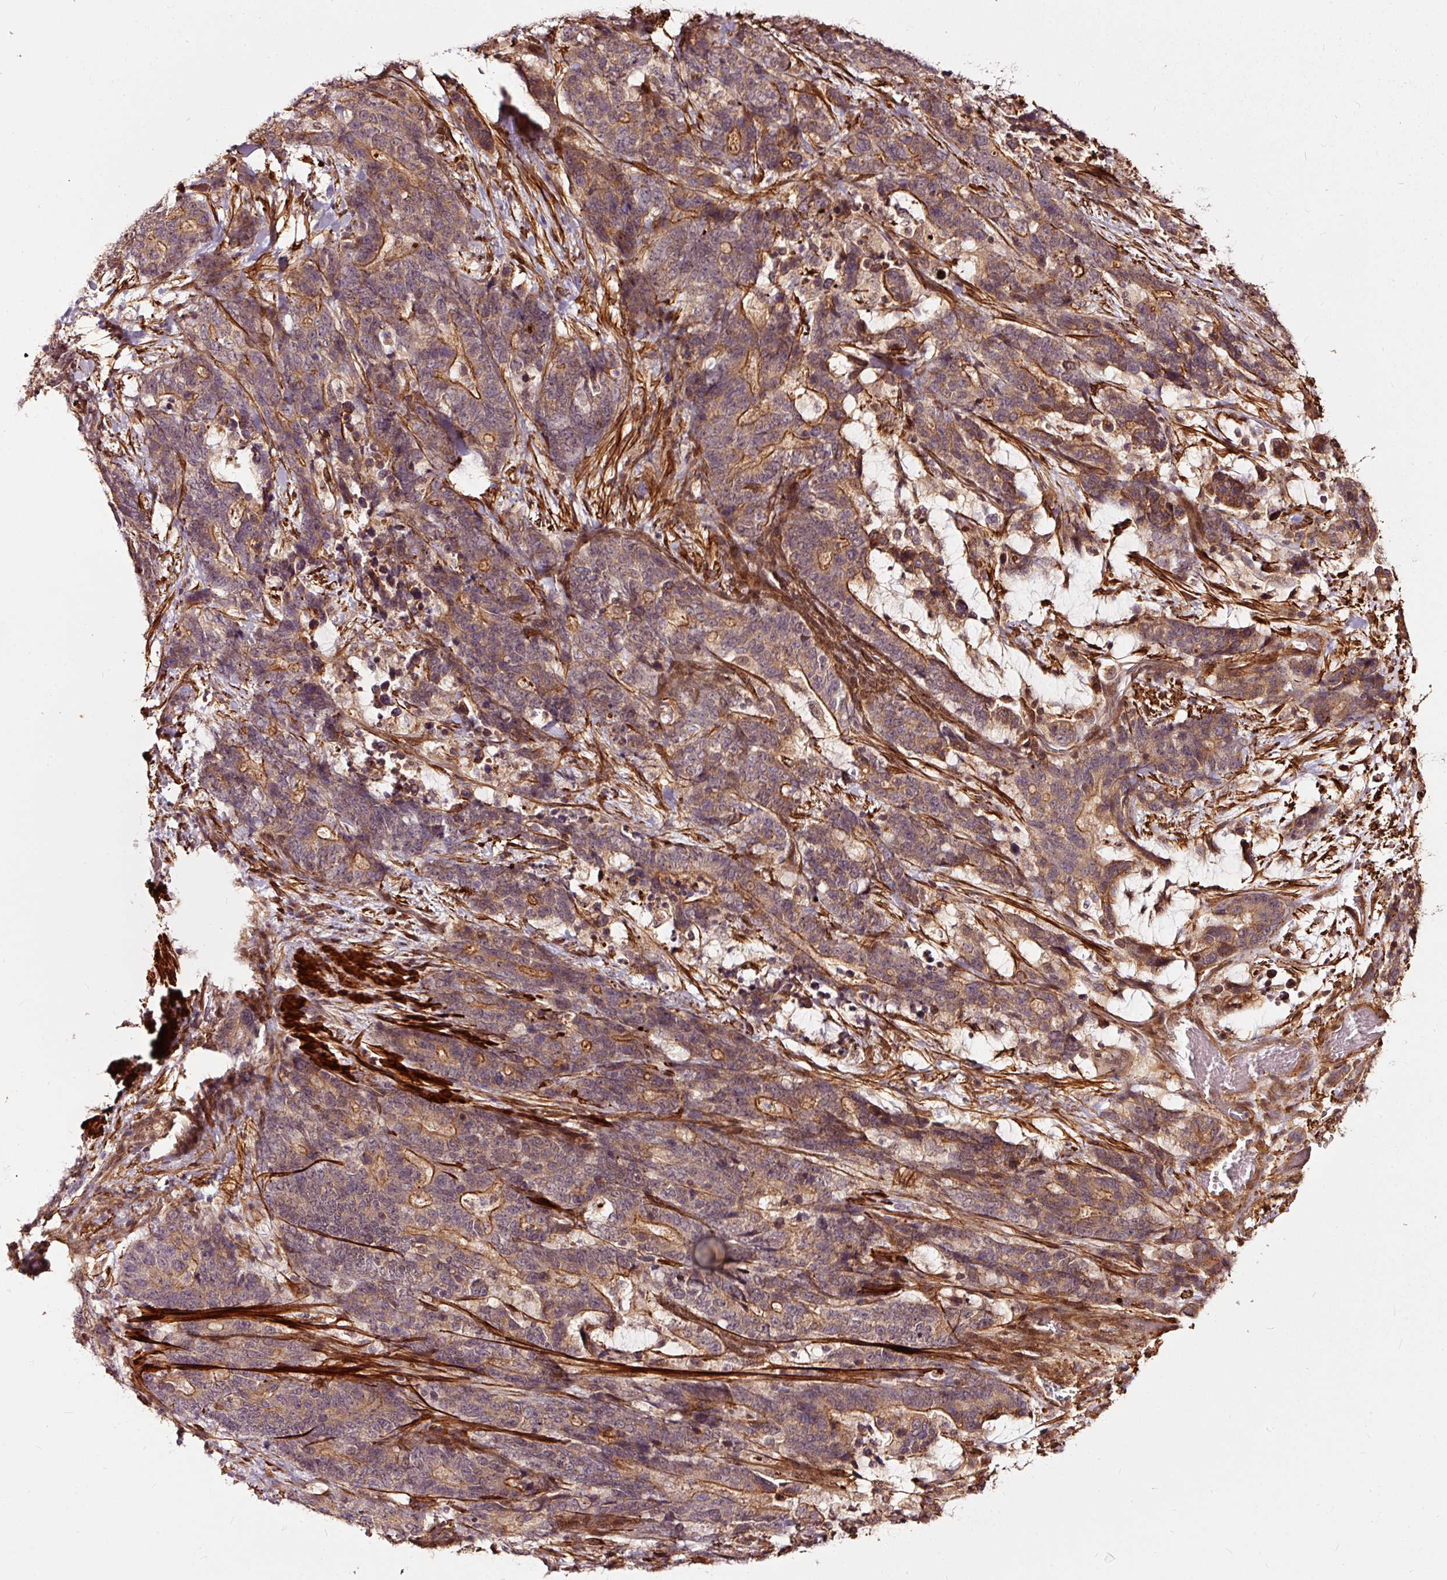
{"staining": {"intensity": "moderate", "quantity": "25%-75%", "location": "cytoplasmic/membranous"}, "tissue": "stomach cancer", "cell_type": "Tumor cells", "image_type": "cancer", "snomed": [{"axis": "morphology", "description": "Normal tissue, NOS"}, {"axis": "morphology", "description": "Adenocarcinoma, NOS"}, {"axis": "topography", "description": "Stomach"}], "caption": "Immunohistochemistry photomicrograph of neoplastic tissue: stomach cancer stained using immunohistochemistry (IHC) exhibits medium levels of moderate protein expression localized specifically in the cytoplasmic/membranous of tumor cells, appearing as a cytoplasmic/membranous brown color.", "gene": "TPM1", "patient": {"sex": "female", "age": 64}}